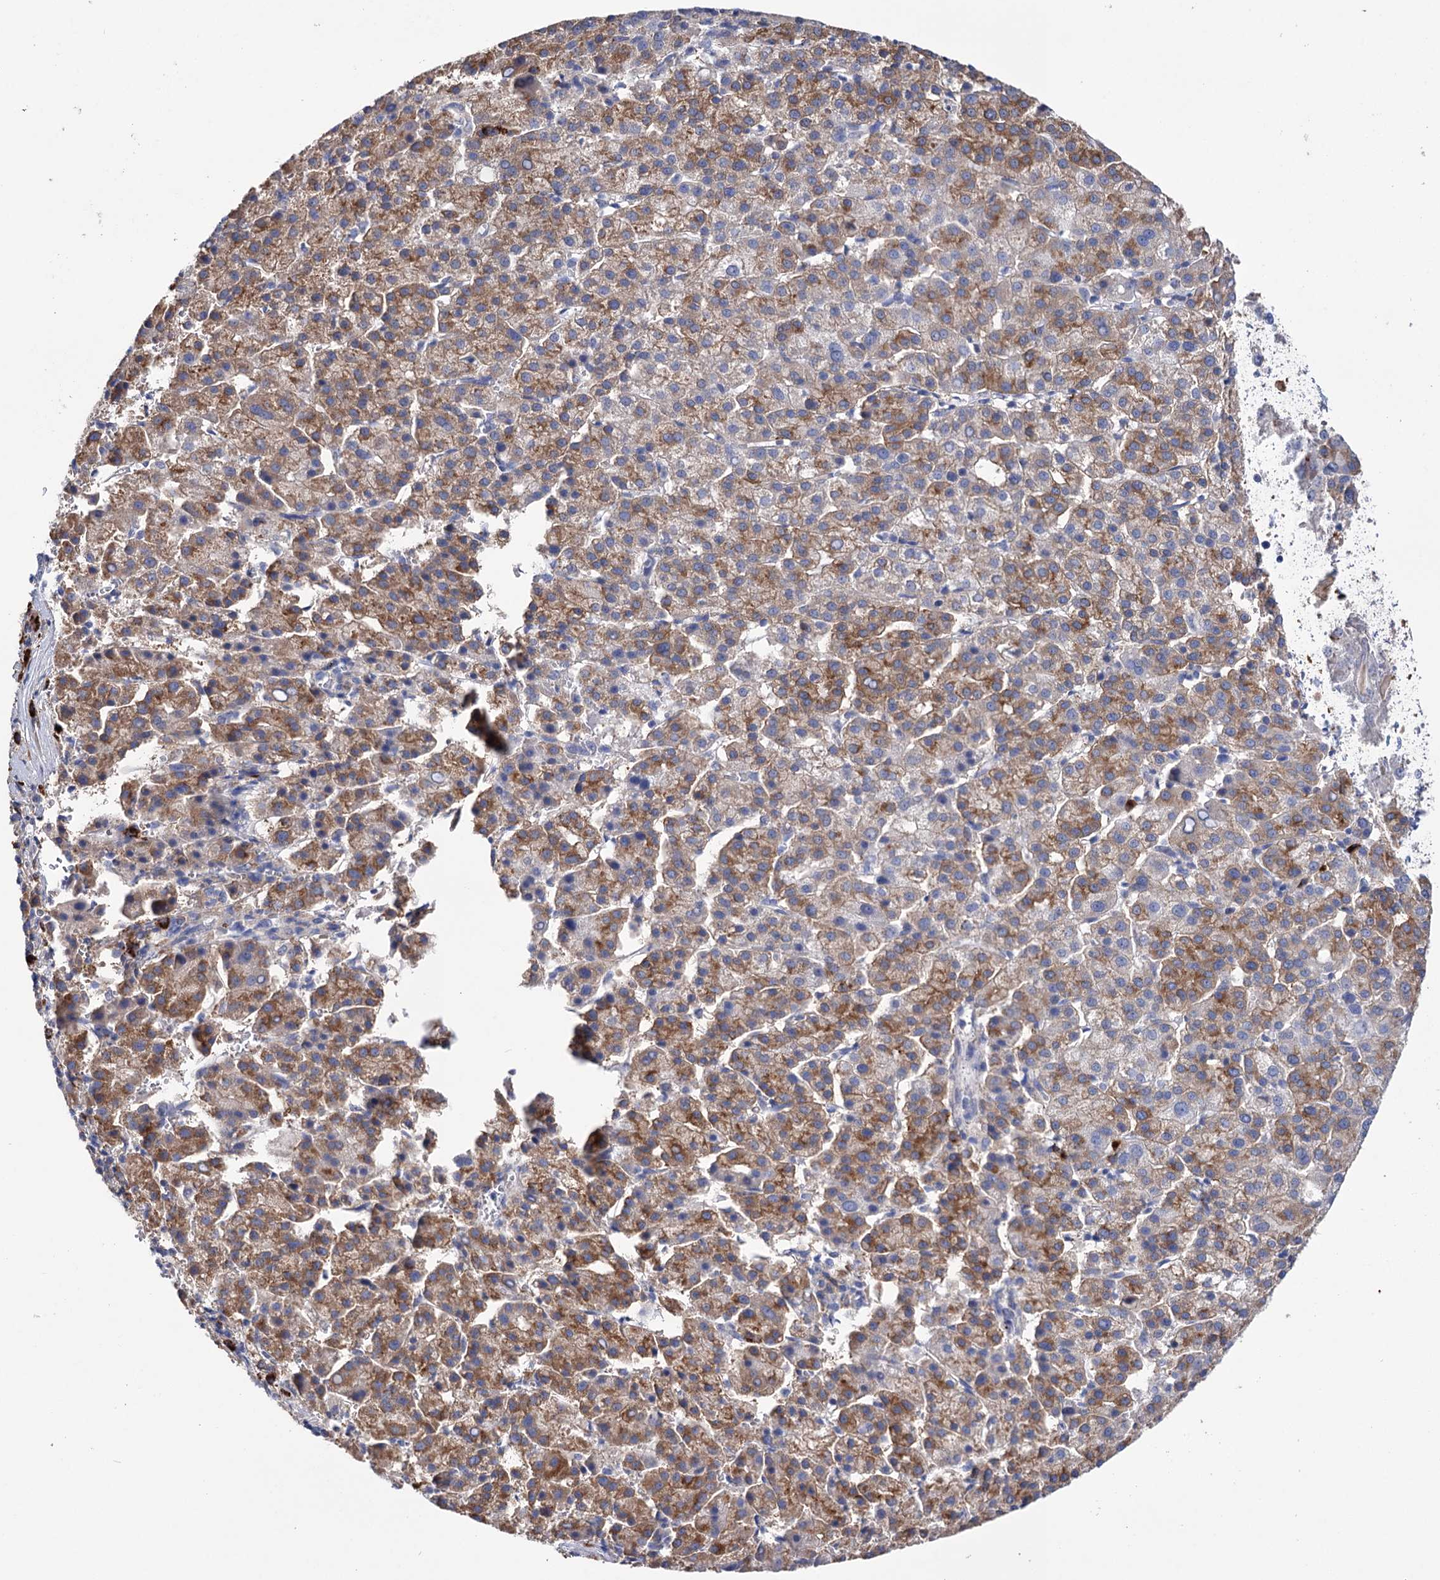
{"staining": {"intensity": "moderate", "quantity": ">75%", "location": "cytoplasmic/membranous"}, "tissue": "liver cancer", "cell_type": "Tumor cells", "image_type": "cancer", "snomed": [{"axis": "morphology", "description": "Carcinoma, Hepatocellular, NOS"}, {"axis": "topography", "description": "Liver"}], "caption": "About >75% of tumor cells in liver cancer show moderate cytoplasmic/membranous protein expression as visualized by brown immunohistochemical staining.", "gene": "BBS4", "patient": {"sex": "female", "age": 58}}